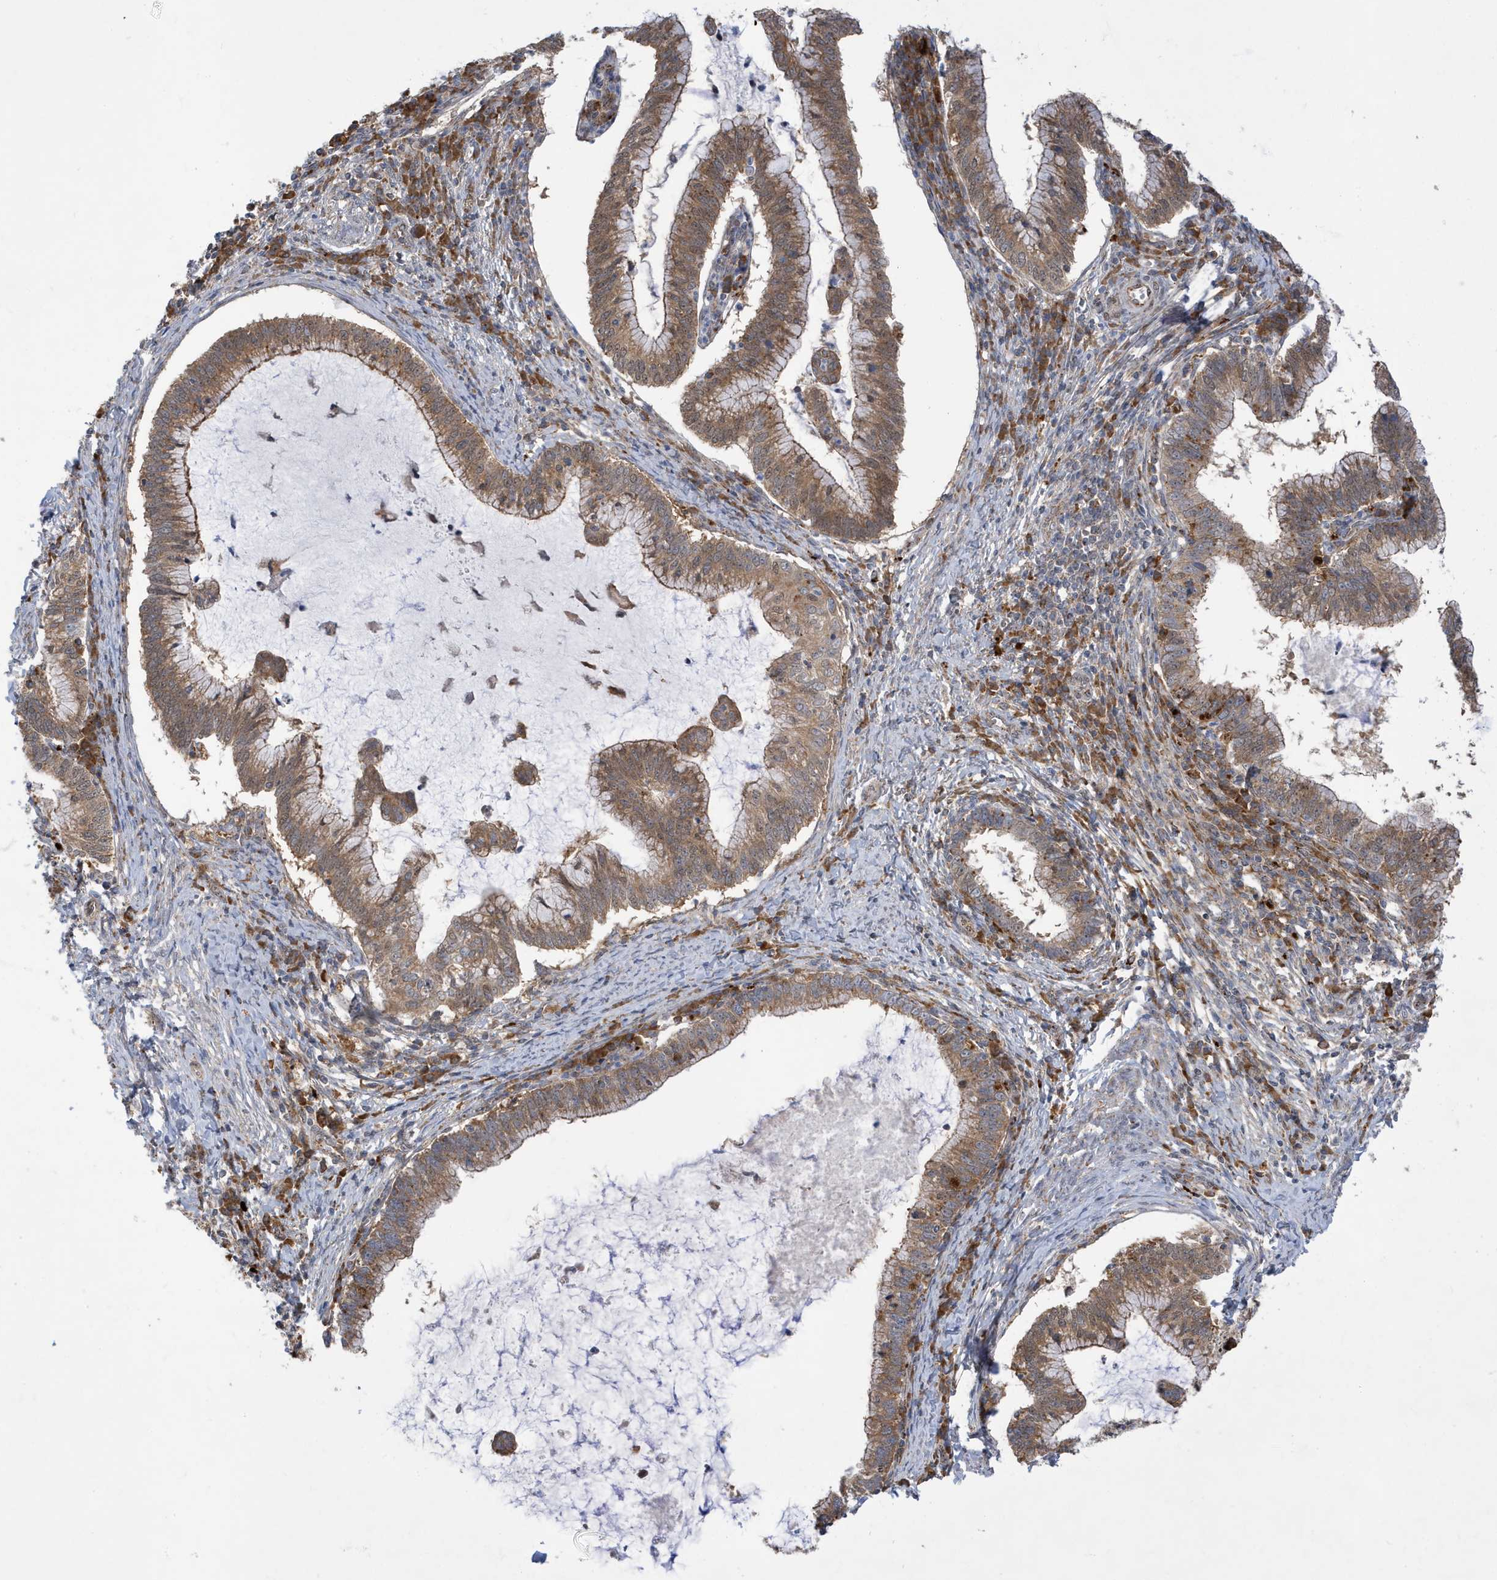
{"staining": {"intensity": "moderate", "quantity": ">75%", "location": "cytoplasmic/membranous"}, "tissue": "cervical cancer", "cell_type": "Tumor cells", "image_type": "cancer", "snomed": [{"axis": "morphology", "description": "Adenocarcinoma, NOS"}, {"axis": "topography", "description": "Cervix"}], "caption": "A medium amount of moderate cytoplasmic/membranous staining is present in approximately >75% of tumor cells in cervical cancer (adenocarcinoma) tissue. Immunohistochemistry stains the protein of interest in brown and the nuclei are stained blue.", "gene": "ZNF507", "patient": {"sex": "female", "age": 36}}